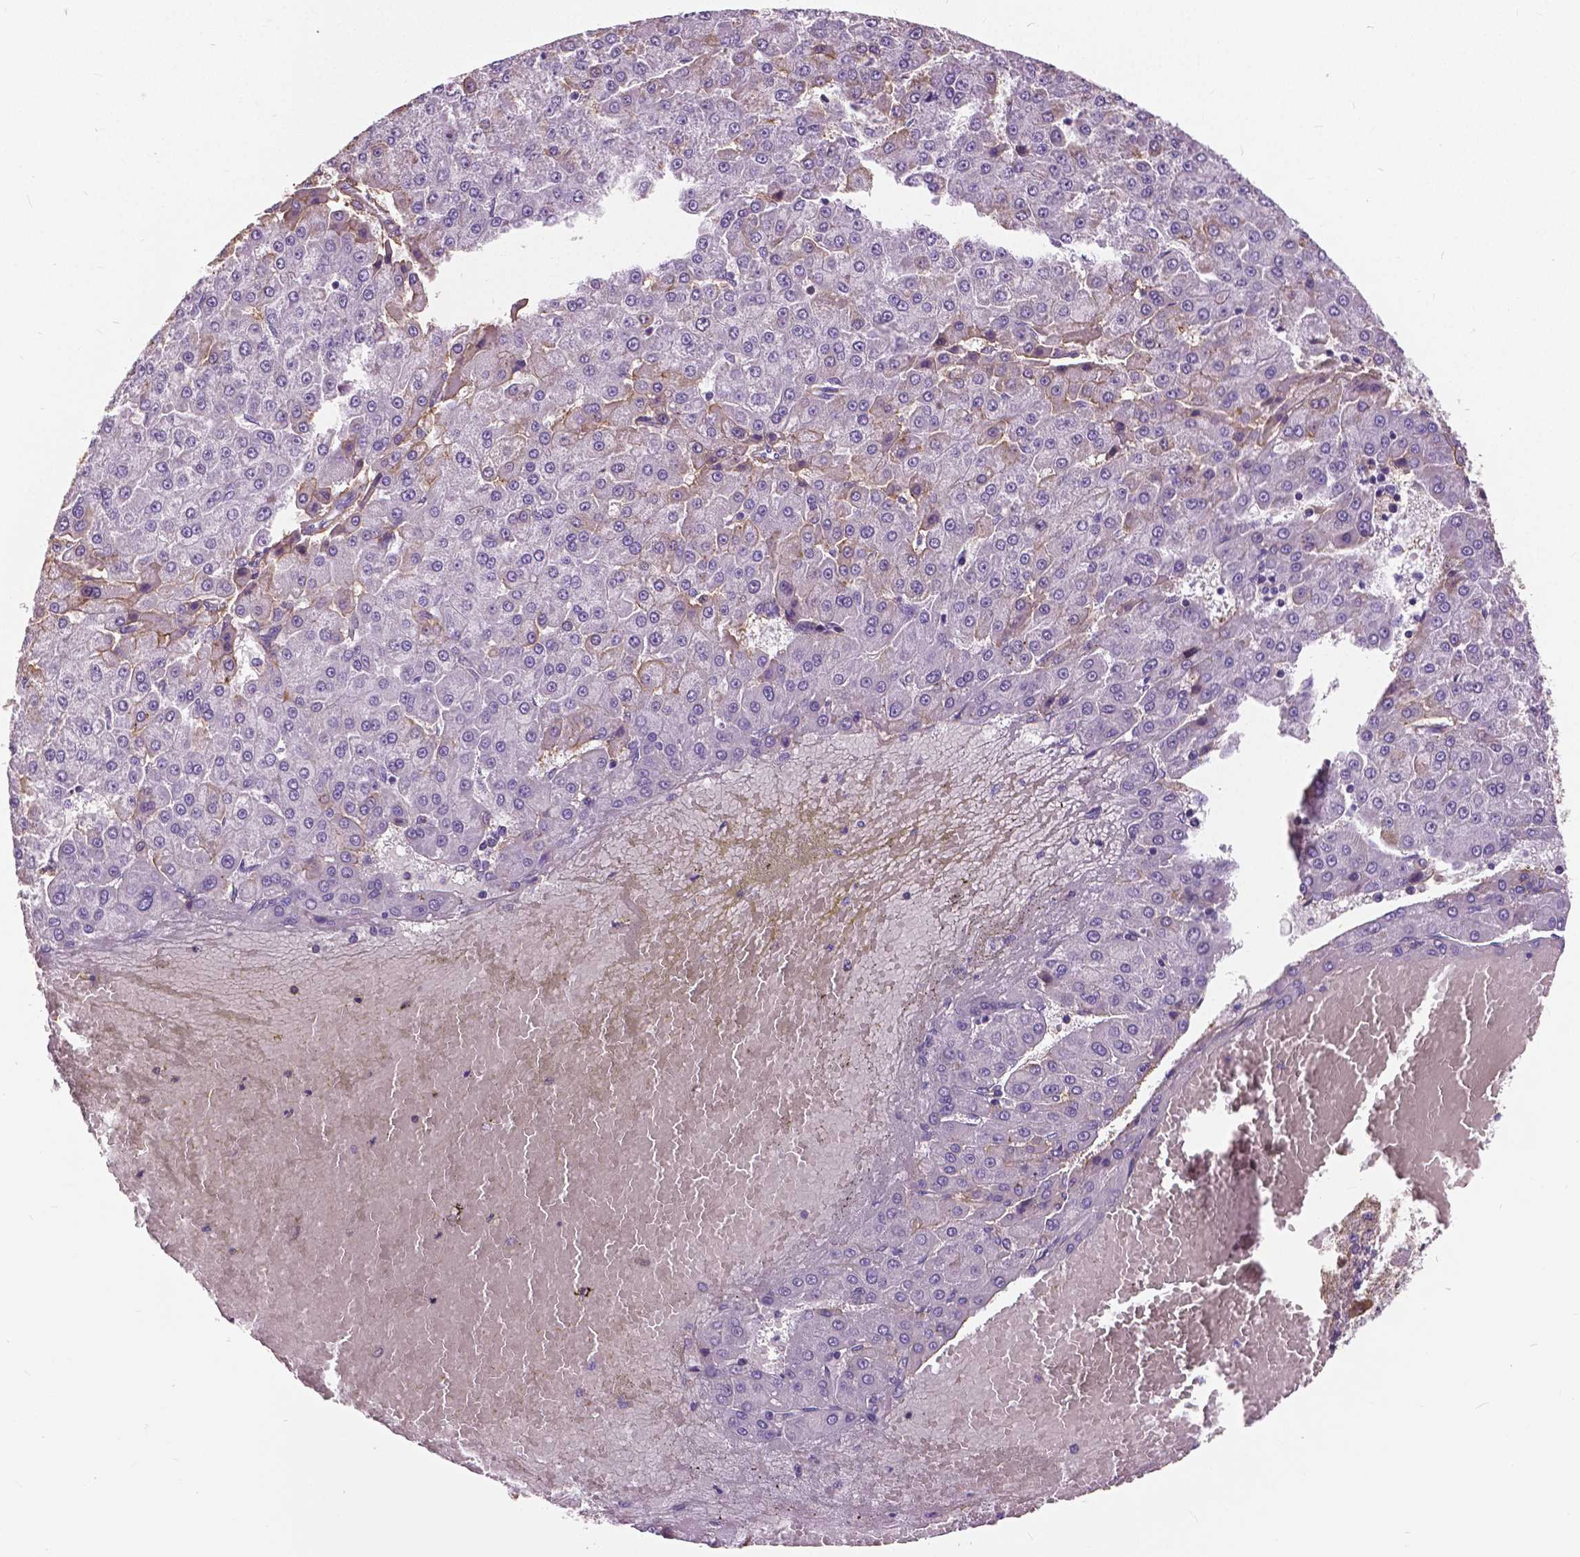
{"staining": {"intensity": "negative", "quantity": "none", "location": "none"}, "tissue": "liver cancer", "cell_type": "Tumor cells", "image_type": "cancer", "snomed": [{"axis": "morphology", "description": "Carcinoma, Hepatocellular, NOS"}, {"axis": "topography", "description": "Liver"}], "caption": "An immunohistochemistry (IHC) photomicrograph of liver cancer is shown. There is no staining in tumor cells of liver cancer. (DAB (3,3'-diaminobenzidine) IHC with hematoxylin counter stain).", "gene": "ANXA13", "patient": {"sex": "male", "age": 78}}